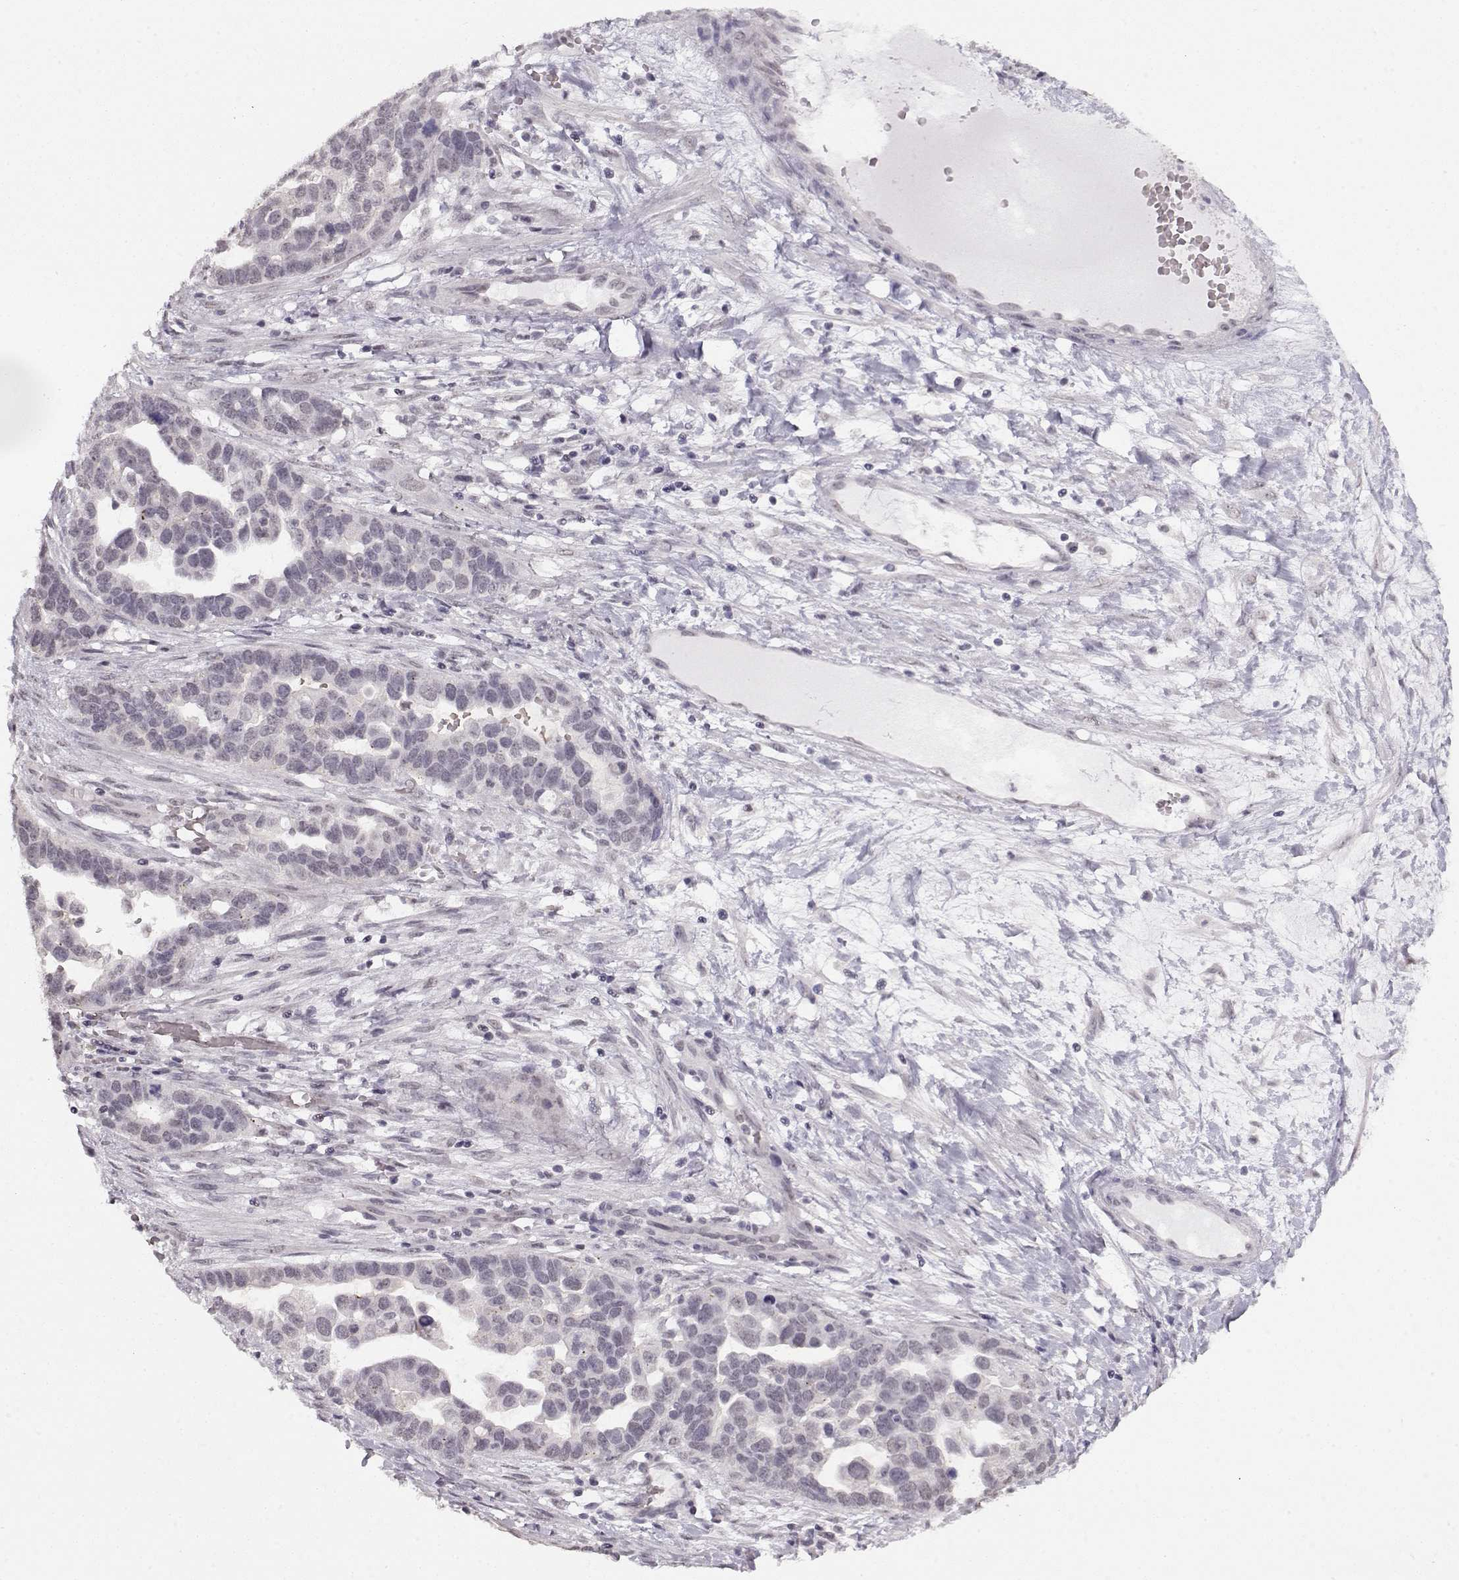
{"staining": {"intensity": "negative", "quantity": "none", "location": "none"}, "tissue": "ovarian cancer", "cell_type": "Tumor cells", "image_type": "cancer", "snomed": [{"axis": "morphology", "description": "Cystadenocarcinoma, serous, NOS"}, {"axis": "topography", "description": "Ovary"}], "caption": "Tumor cells are negative for protein expression in human serous cystadenocarcinoma (ovarian). The staining is performed using DAB brown chromogen with nuclei counter-stained in using hematoxylin.", "gene": "PCP4", "patient": {"sex": "female", "age": 54}}